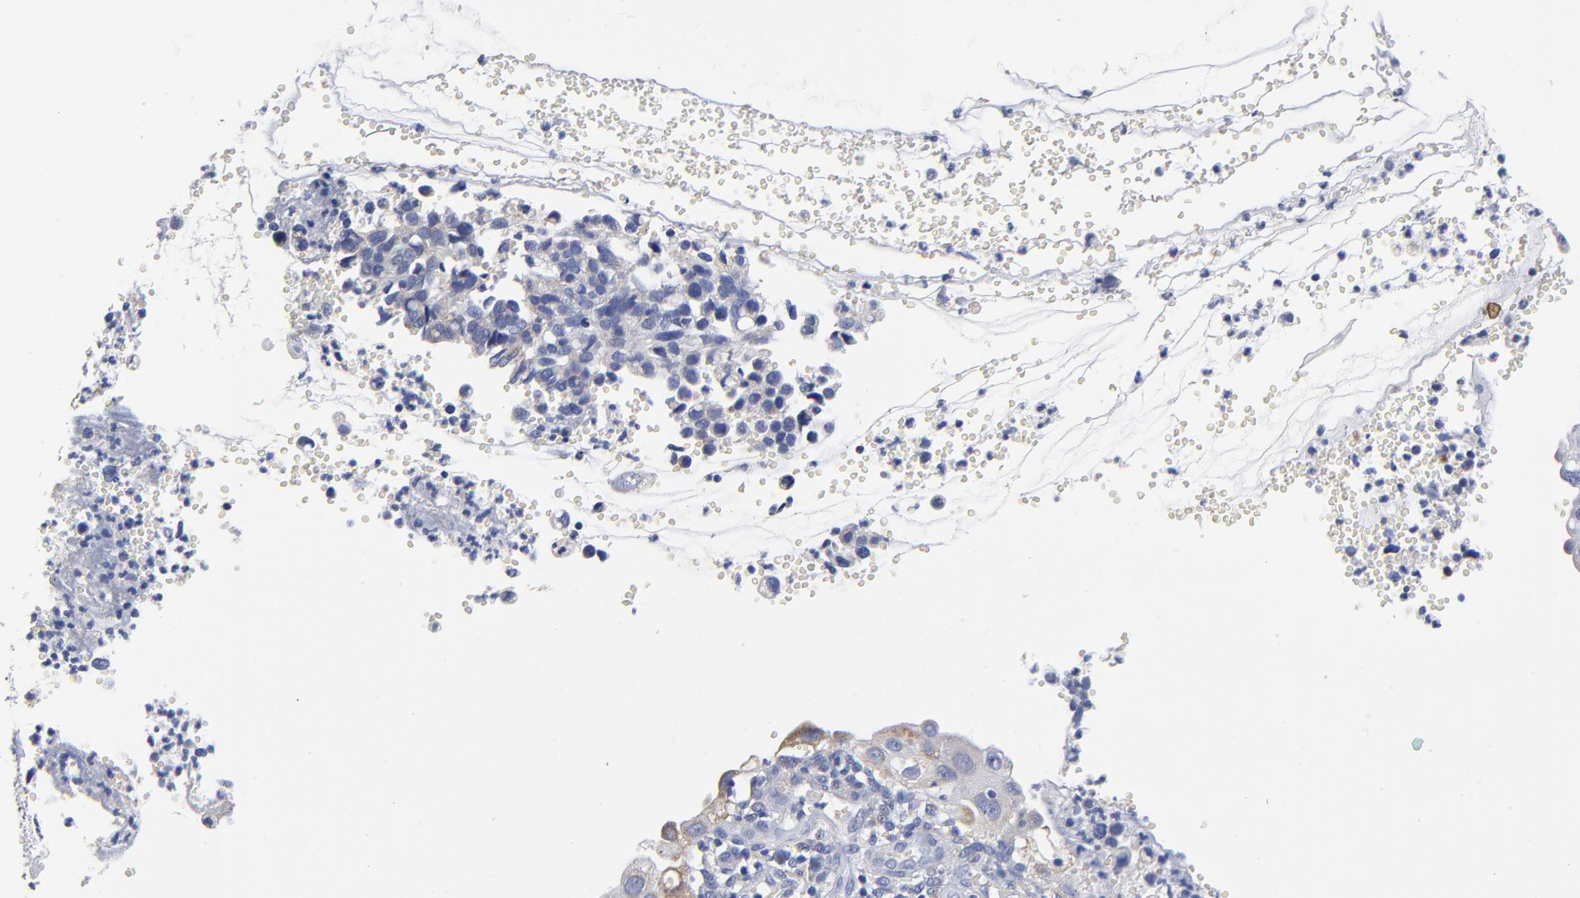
{"staining": {"intensity": "weak", "quantity": "<25%", "location": "cytoplasmic/membranous"}, "tissue": "cervical cancer", "cell_type": "Tumor cells", "image_type": "cancer", "snomed": [{"axis": "morphology", "description": "Normal tissue, NOS"}, {"axis": "morphology", "description": "Squamous cell carcinoma, NOS"}, {"axis": "topography", "description": "Cervix"}], "caption": "DAB (3,3'-diaminobenzidine) immunohistochemical staining of human cervical cancer (squamous cell carcinoma) shows no significant expression in tumor cells.", "gene": "PTP4A1", "patient": {"sex": "female", "age": 45}}